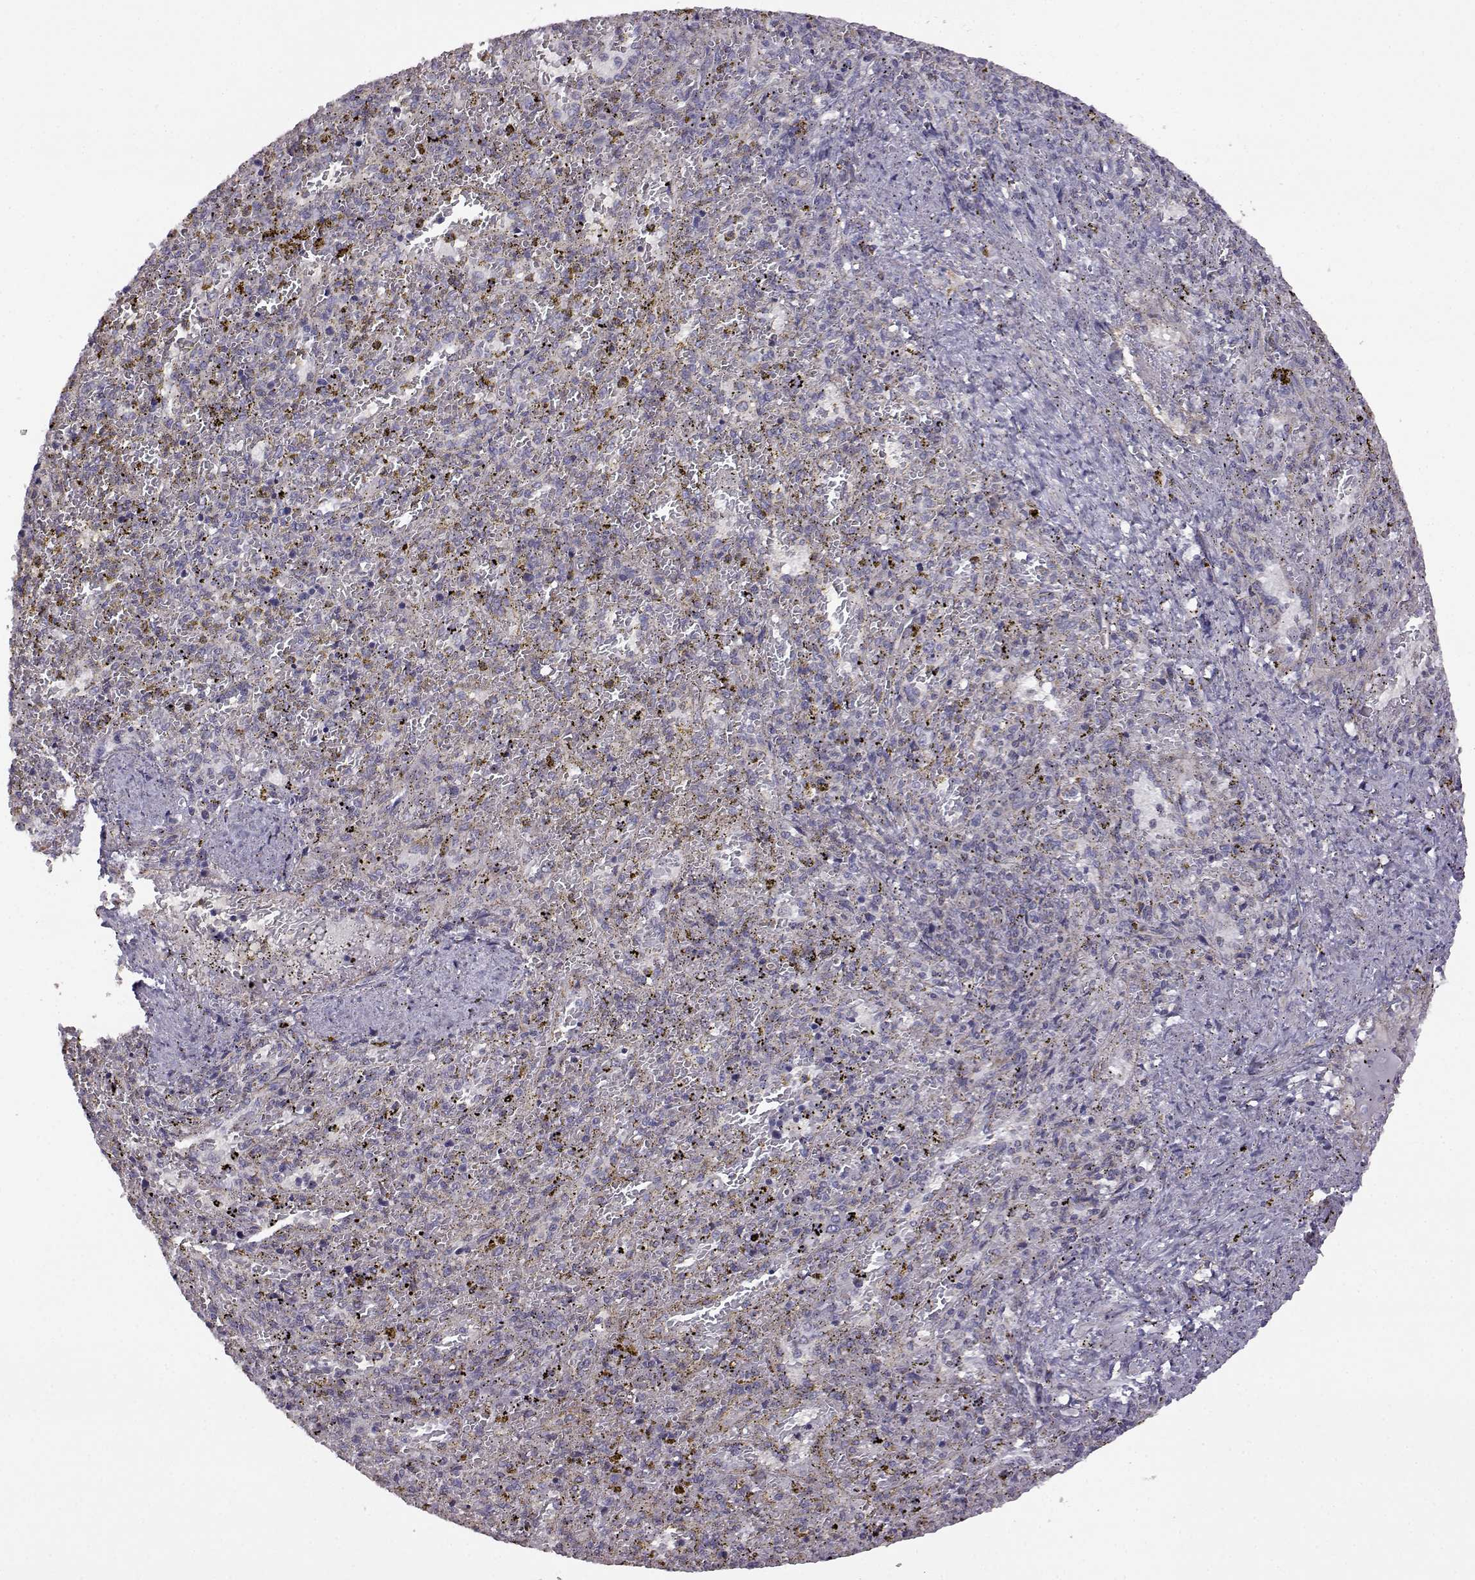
{"staining": {"intensity": "weak", "quantity": "<25%", "location": "cytoplasmic/membranous"}, "tissue": "spleen", "cell_type": "Cells in red pulp", "image_type": "normal", "snomed": [{"axis": "morphology", "description": "Normal tissue, NOS"}, {"axis": "topography", "description": "Spleen"}], "caption": "There is no significant positivity in cells in red pulp of spleen.", "gene": "DDC", "patient": {"sex": "female", "age": 50}}